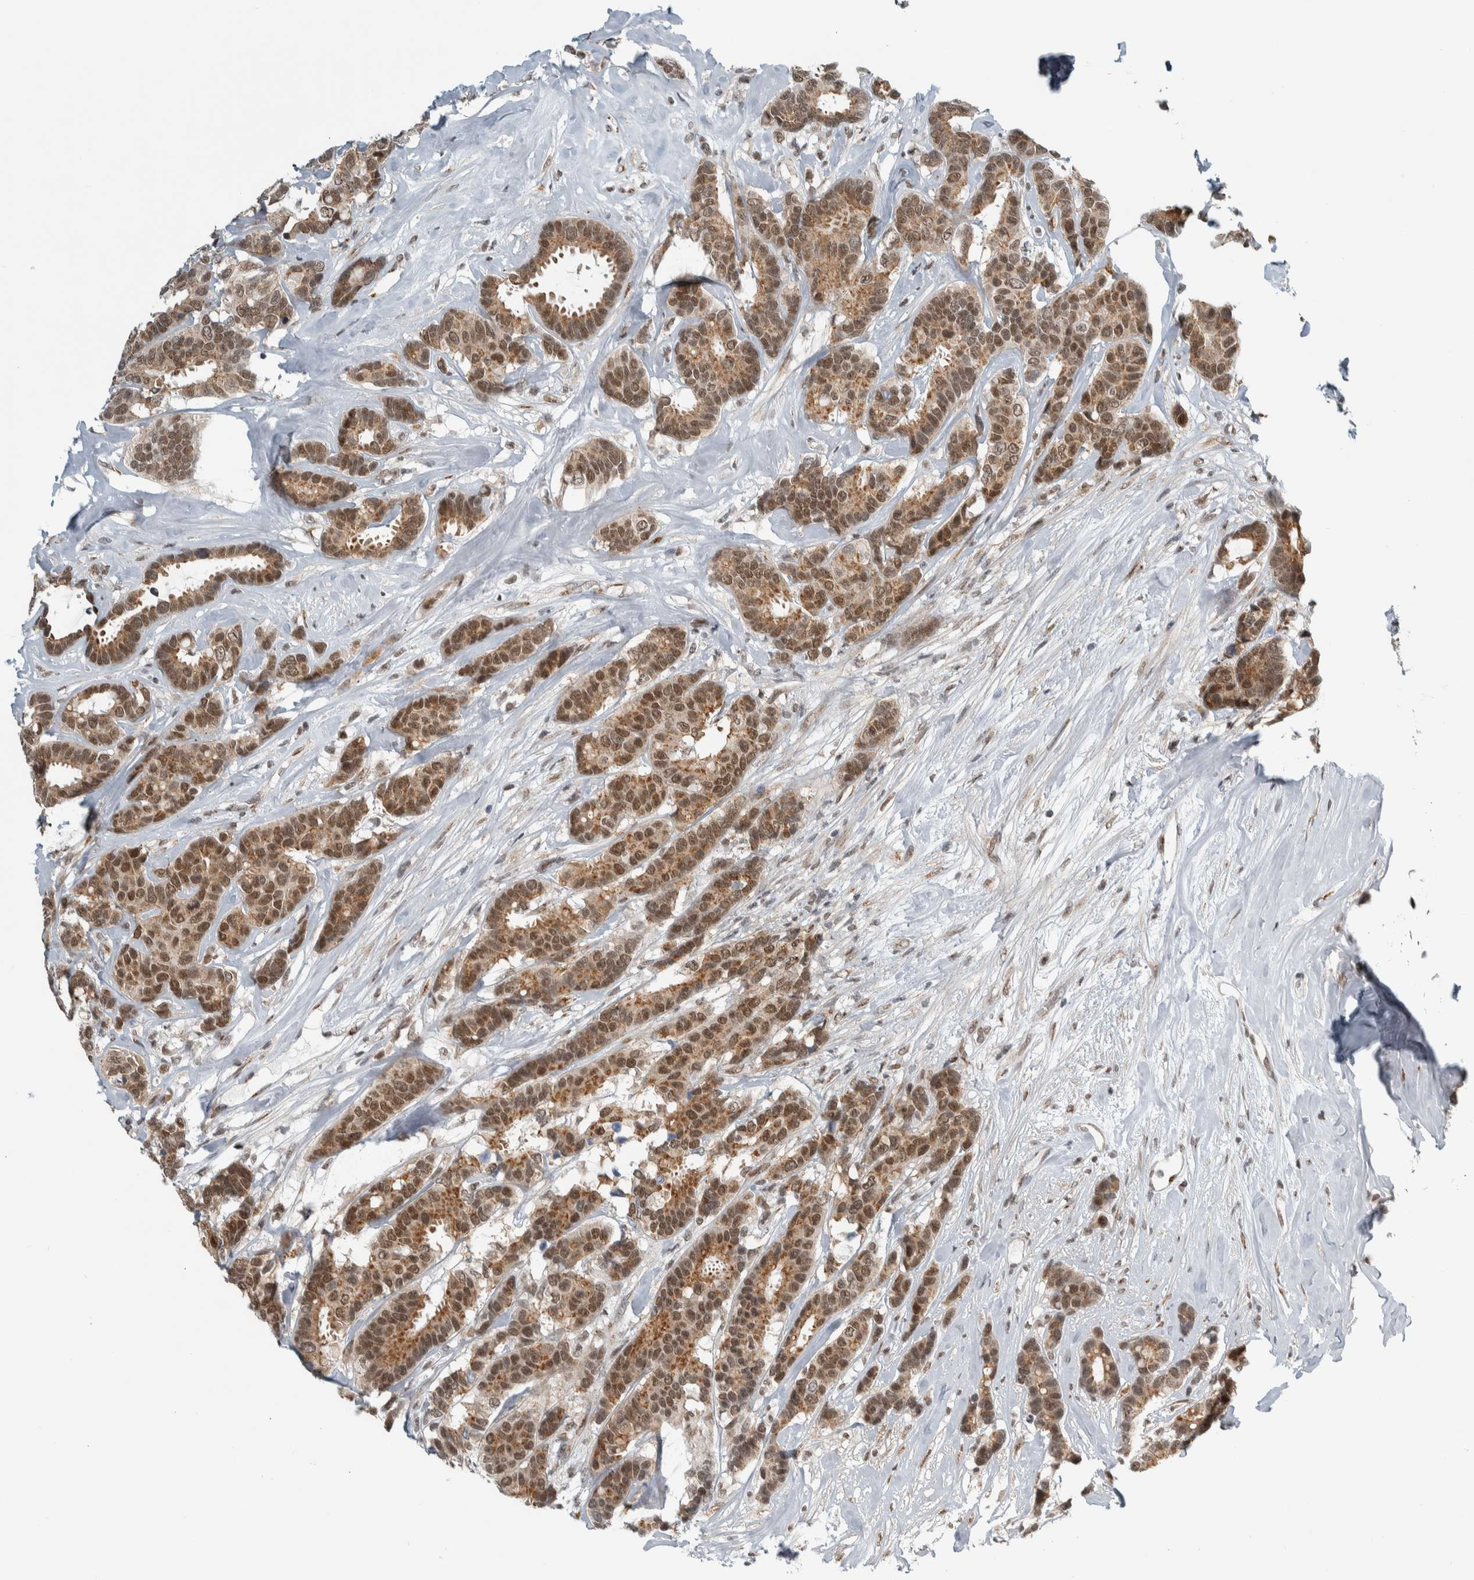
{"staining": {"intensity": "moderate", "quantity": ">75%", "location": "cytoplasmic/membranous,nuclear"}, "tissue": "breast cancer", "cell_type": "Tumor cells", "image_type": "cancer", "snomed": [{"axis": "morphology", "description": "Duct carcinoma"}, {"axis": "topography", "description": "Breast"}], "caption": "Breast cancer (invasive ductal carcinoma) stained for a protein shows moderate cytoplasmic/membranous and nuclear positivity in tumor cells. The protein of interest is shown in brown color, while the nuclei are stained blue.", "gene": "ZMYND8", "patient": {"sex": "female", "age": 87}}